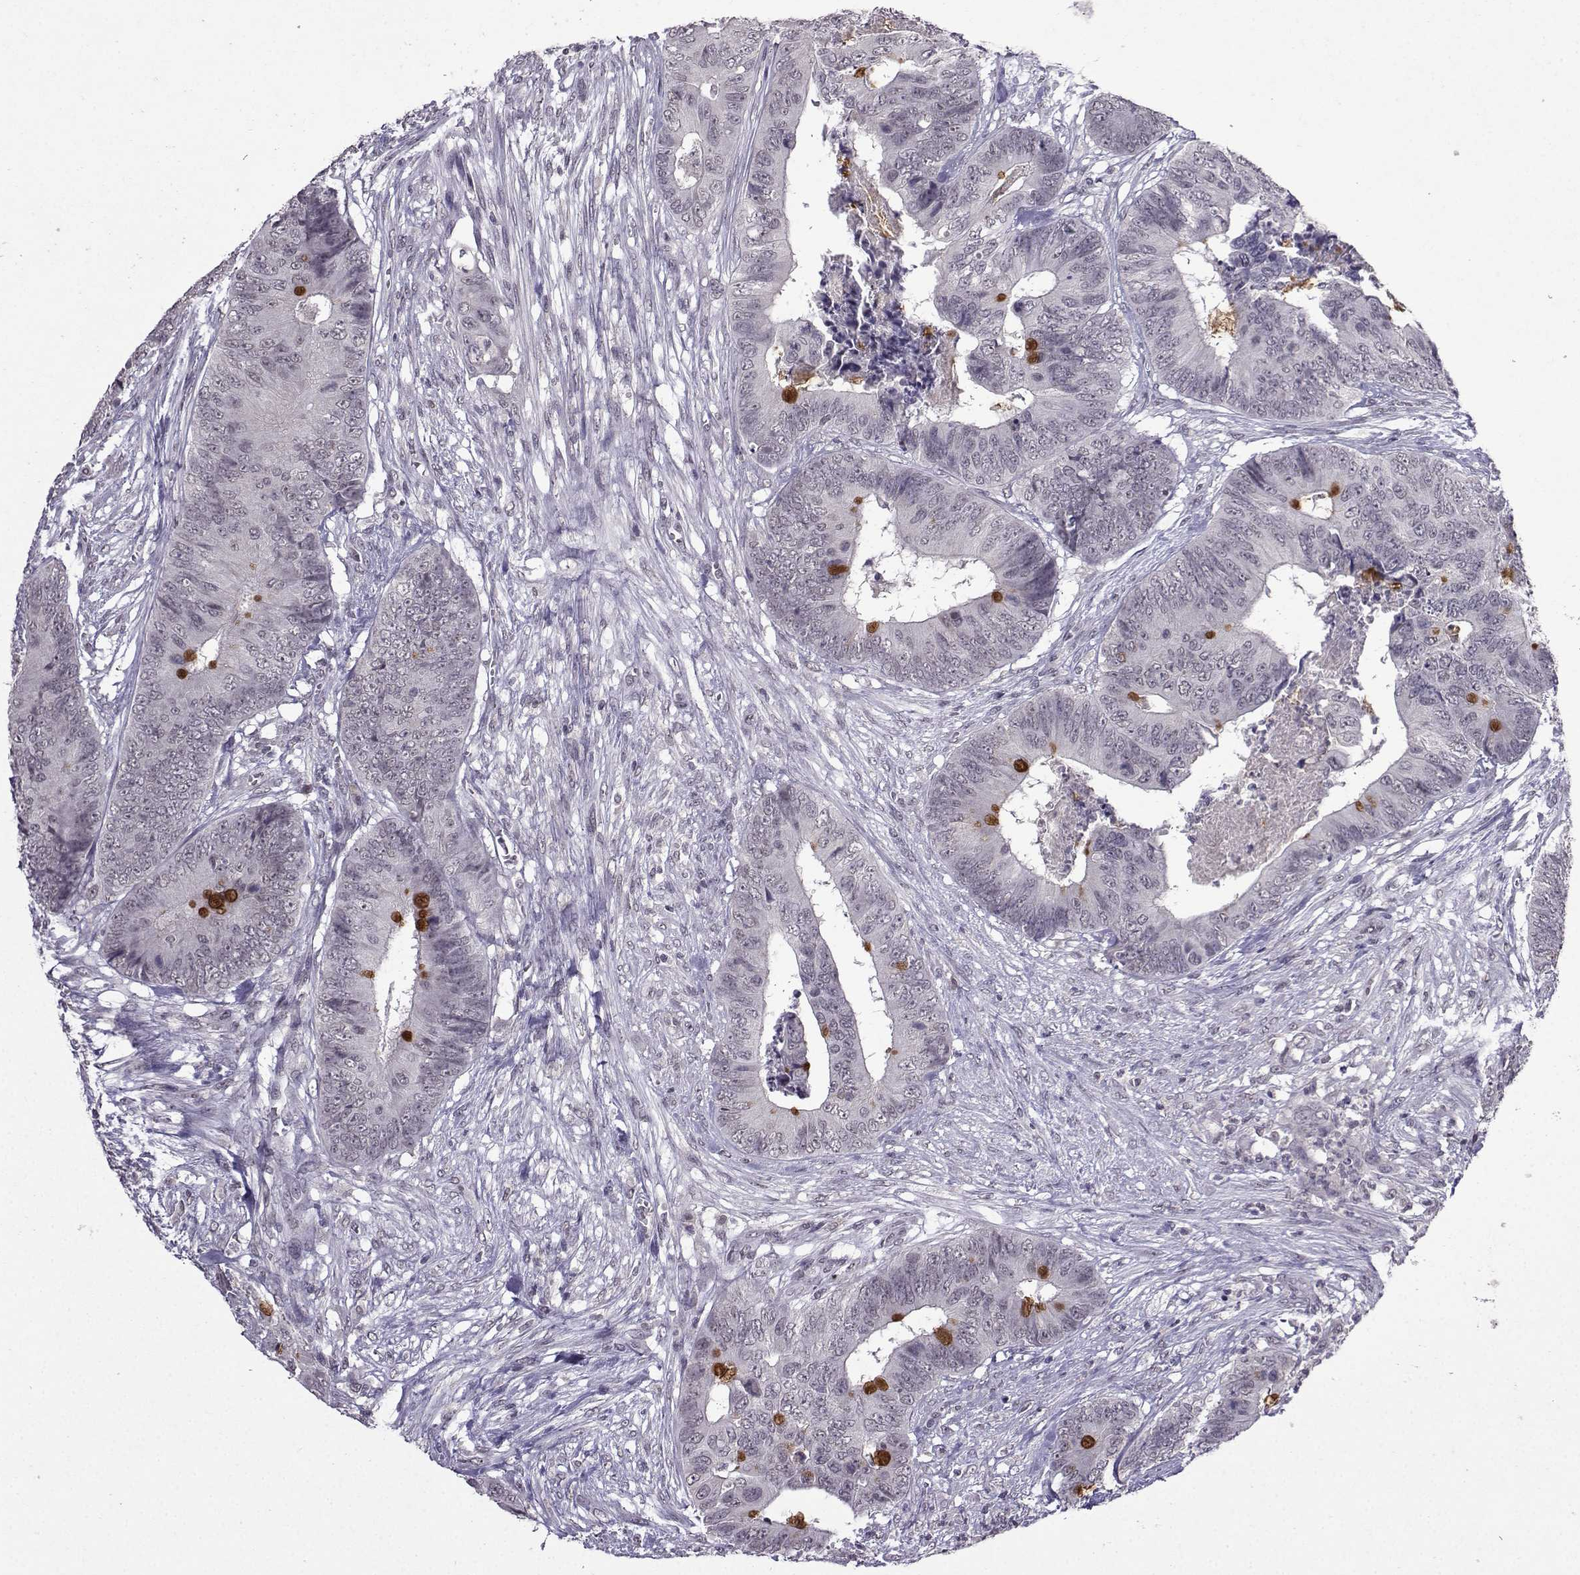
{"staining": {"intensity": "negative", "quantity": "none", "location": "none"}, "tissue": "colorectal cancer", "cell_type": "Tumor cells", "image_type": "cancer", "snomed": [{"axis": "morphology", "description": "Adenocarcinoma, NOS"}, {"axis": "topography", "description": "Colon"}], "caption": "Tumor cells show no significant protein positivity in colorectal adenocarcinoma. (Stains: DAB immunohistochemistry (IHC) with hematoxylin counter stain, Microscopy: brightfield microscopy at high magnification).", "gene": "CCL28", "patient": {"sex": "male", "age": 84}}